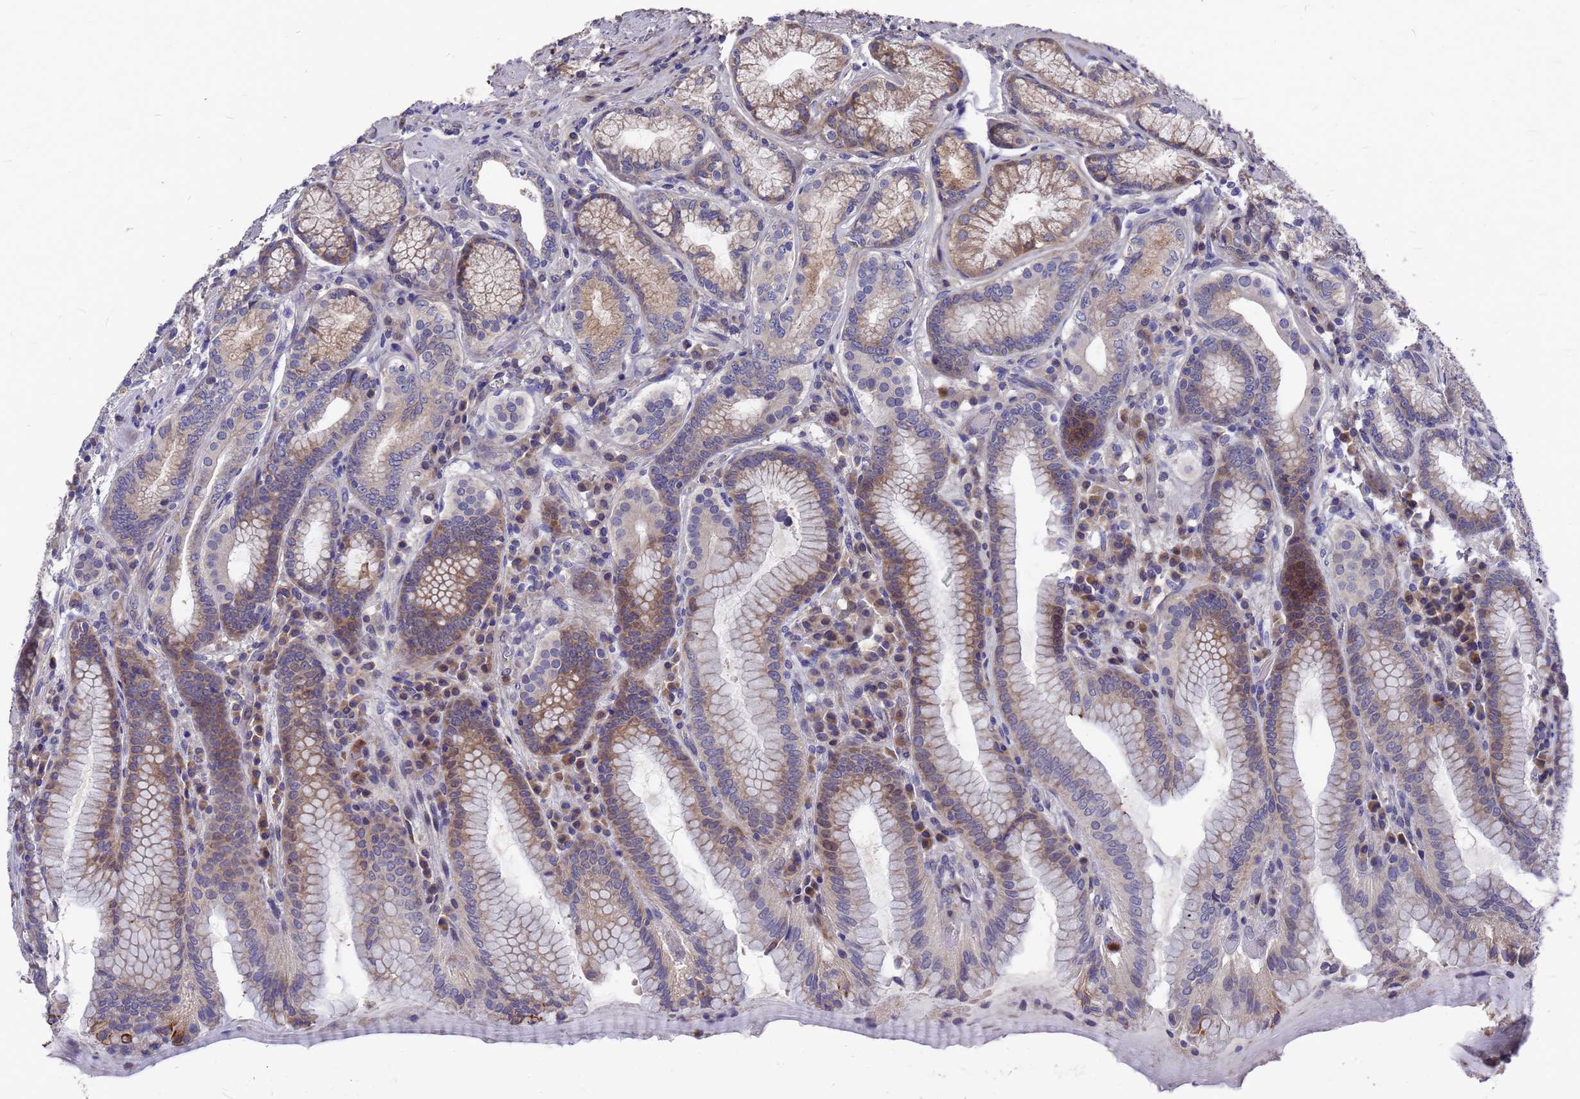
{"staining": {"intensity": "moderate", "quantity": ">75%", "location": "cytoplasmic/membranous"}, "tissue": "stomach", "cell_type": "Glandular cells", "image_type": "normal", "snomed": [{"axis": "morphology", "description": "Normal tissue, NOS"}, {"axis": "topography", "description": "Stomach, upper"}, {"axis": "topography", "description": "Stomach, lower"}], "caption": "This image exhibits IHC staining of normal human stomach, with medium moderate cytoplasmic/membranous positivity in approximately >75% of glandular cells.", "gene": "ZNF717", "patient": {"sex": "female", "age": 76}}